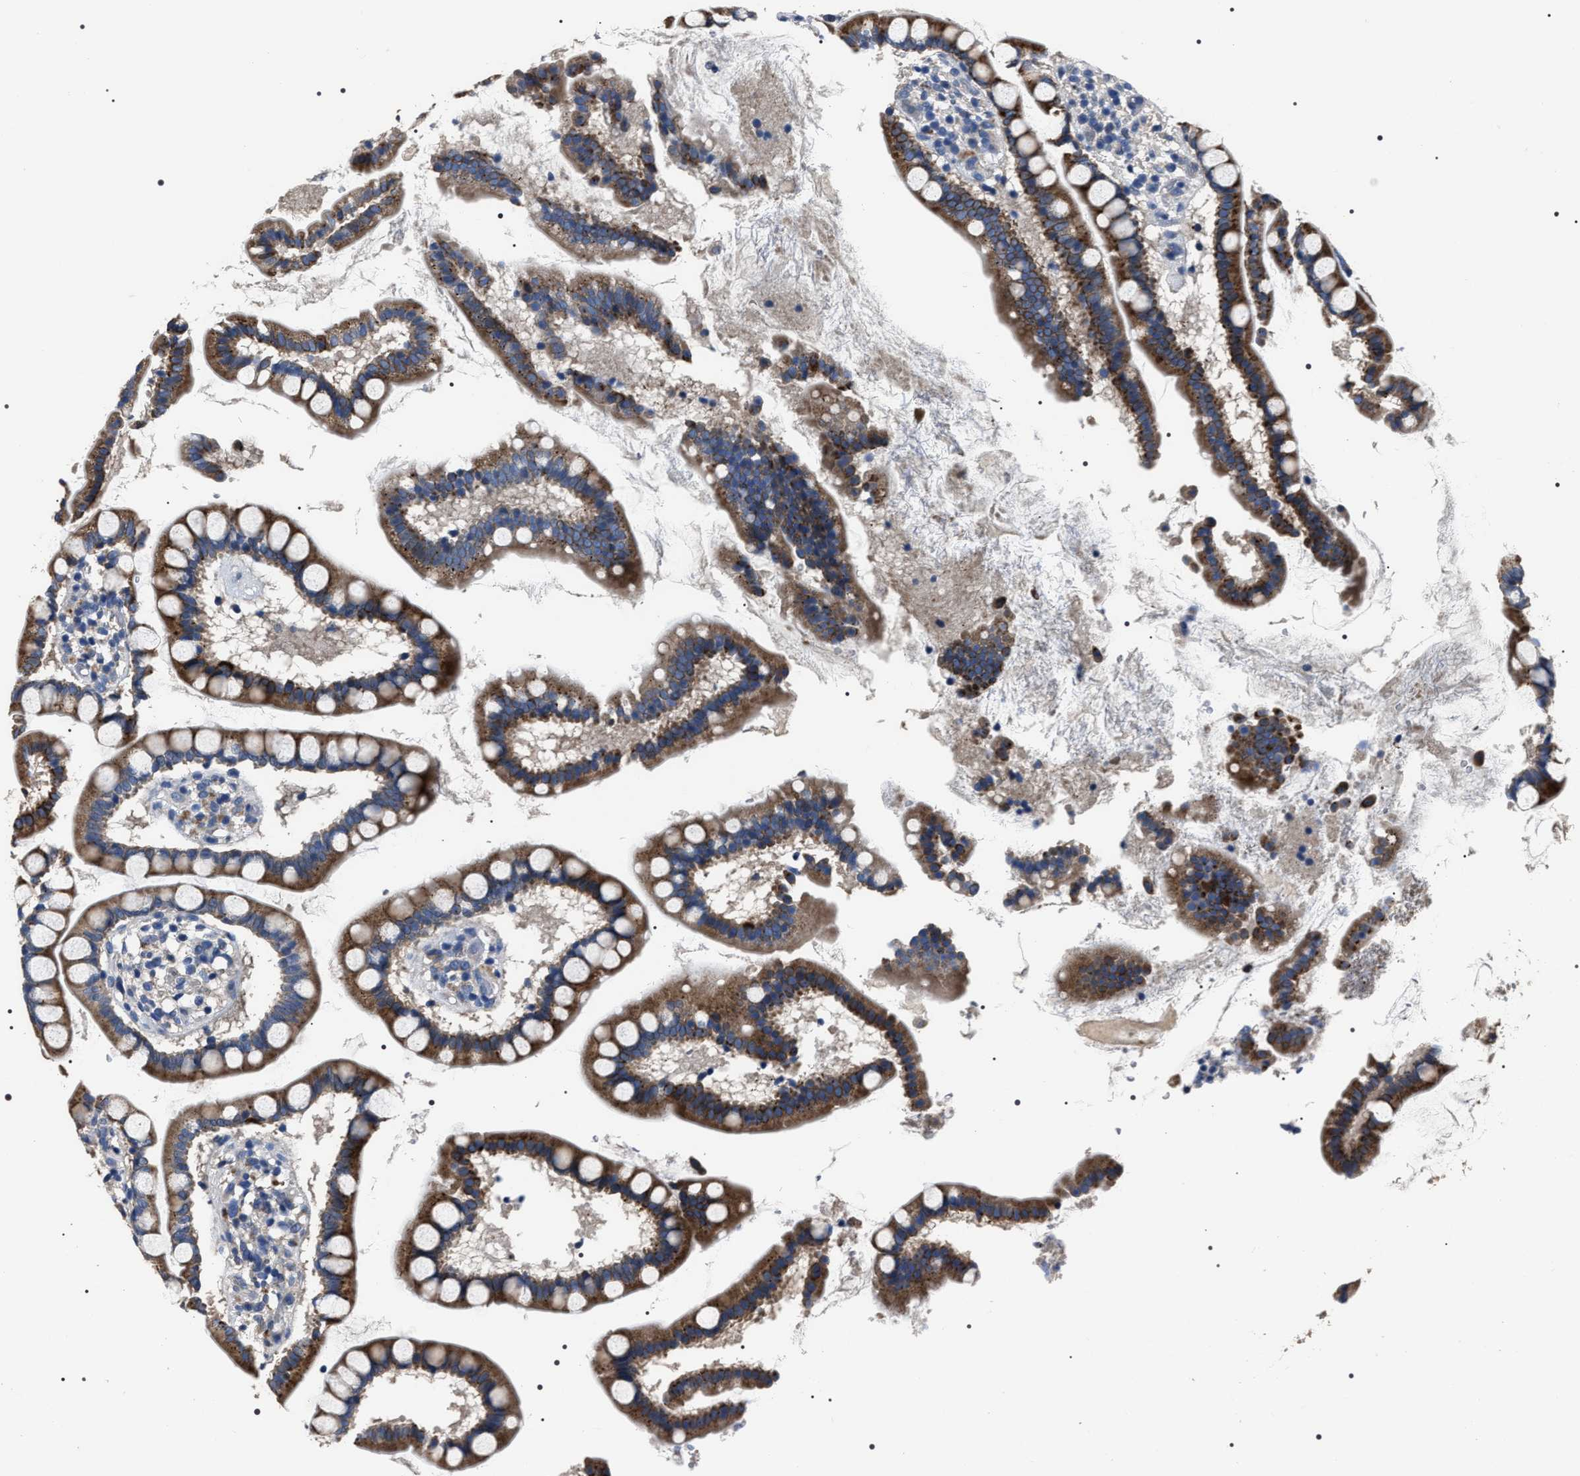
{"staining": {"intensity": "moderate", "quantity": "25%-75%", "location": "cytoplasmic/membranous"}, "tissue": "small intestine", "cell_type": "Glandular cells", "image_type": "normal", "snomed": [{"axis": "morphology", "description": "Normal tissue, NOS"}, {"axis": "topography", "description": "Small intestine"}], "caption": "High-magnification brightfield microscopy of benign small intestine stained with DAB (brown) and counterstained with hematoxylin (blue). glandular cells exhibit moderate cytoplasmic/membranous positivity is present in approximately25%-75% of cells. The staining was performed using DAB (3,3'-diaminobenzidine), with brown indicating positive protein expression. Nuclei are stained blue with hematoxylin.", "gene": "TRIM54", "patient": {"sex": "female", "age": 84}}